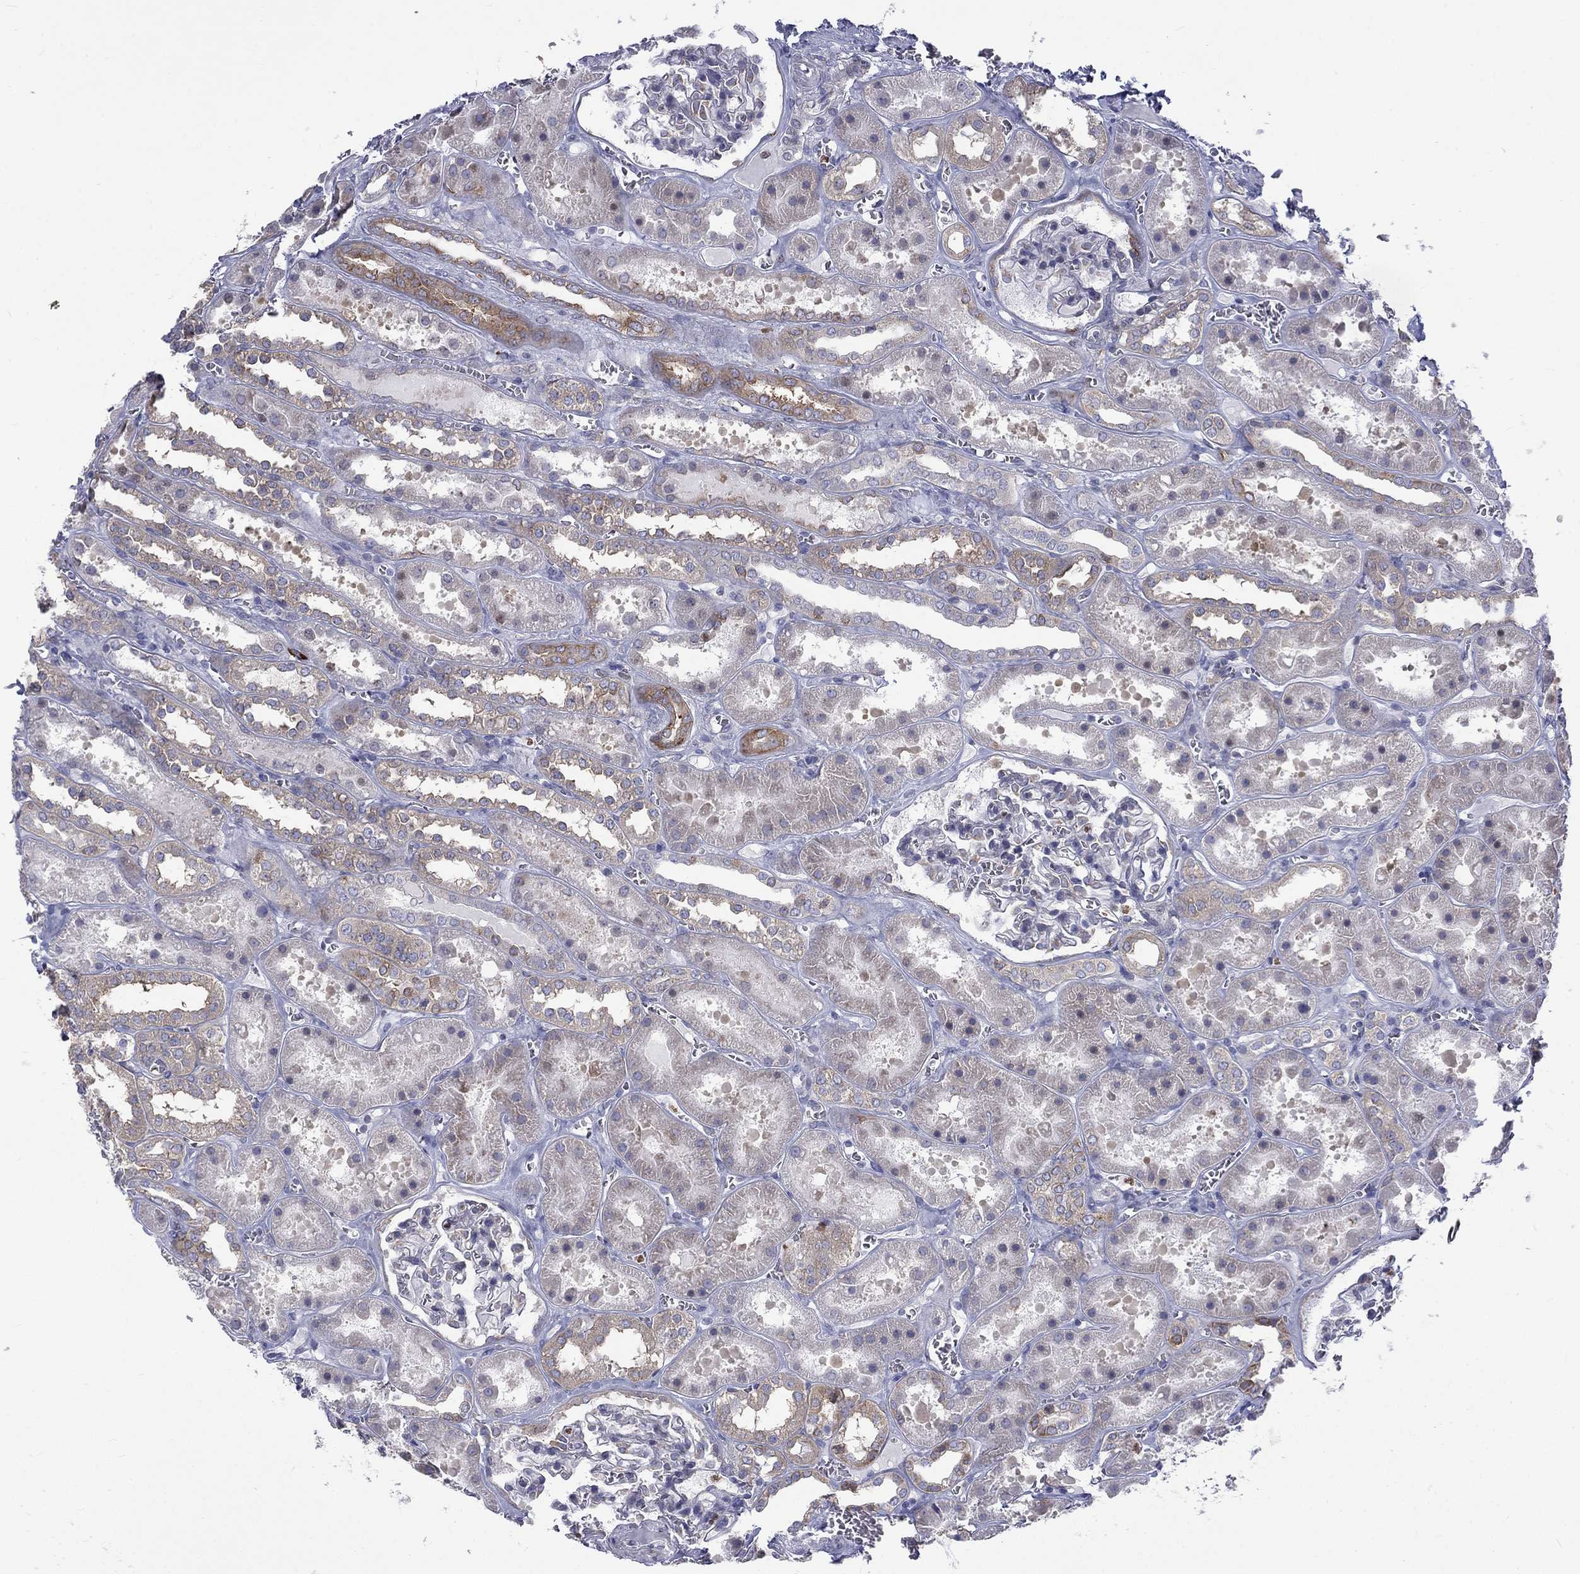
{"staining": {"intensity": "moderate", "quantity": "<25%", "location": "cytoplasmic/membranous"}, "tissue": "kidney", "cell_type": "Cells in glomeruli", "image_type": "normal", "snomed": [{"axis": "morphology", "description": "Normal tissue, NOS"}, {"axis": "topography", "description": "Kidney"}], "caption": "High-power microscopy captured an immunohistochemistry (IHC) micrograph of normal kidney, revealing moderate cytoplasmic/membranous expression in about <25% of cells in glomeruli.", "gene": "PABPC4", "patient": {"sex": "female", "age": 41}}